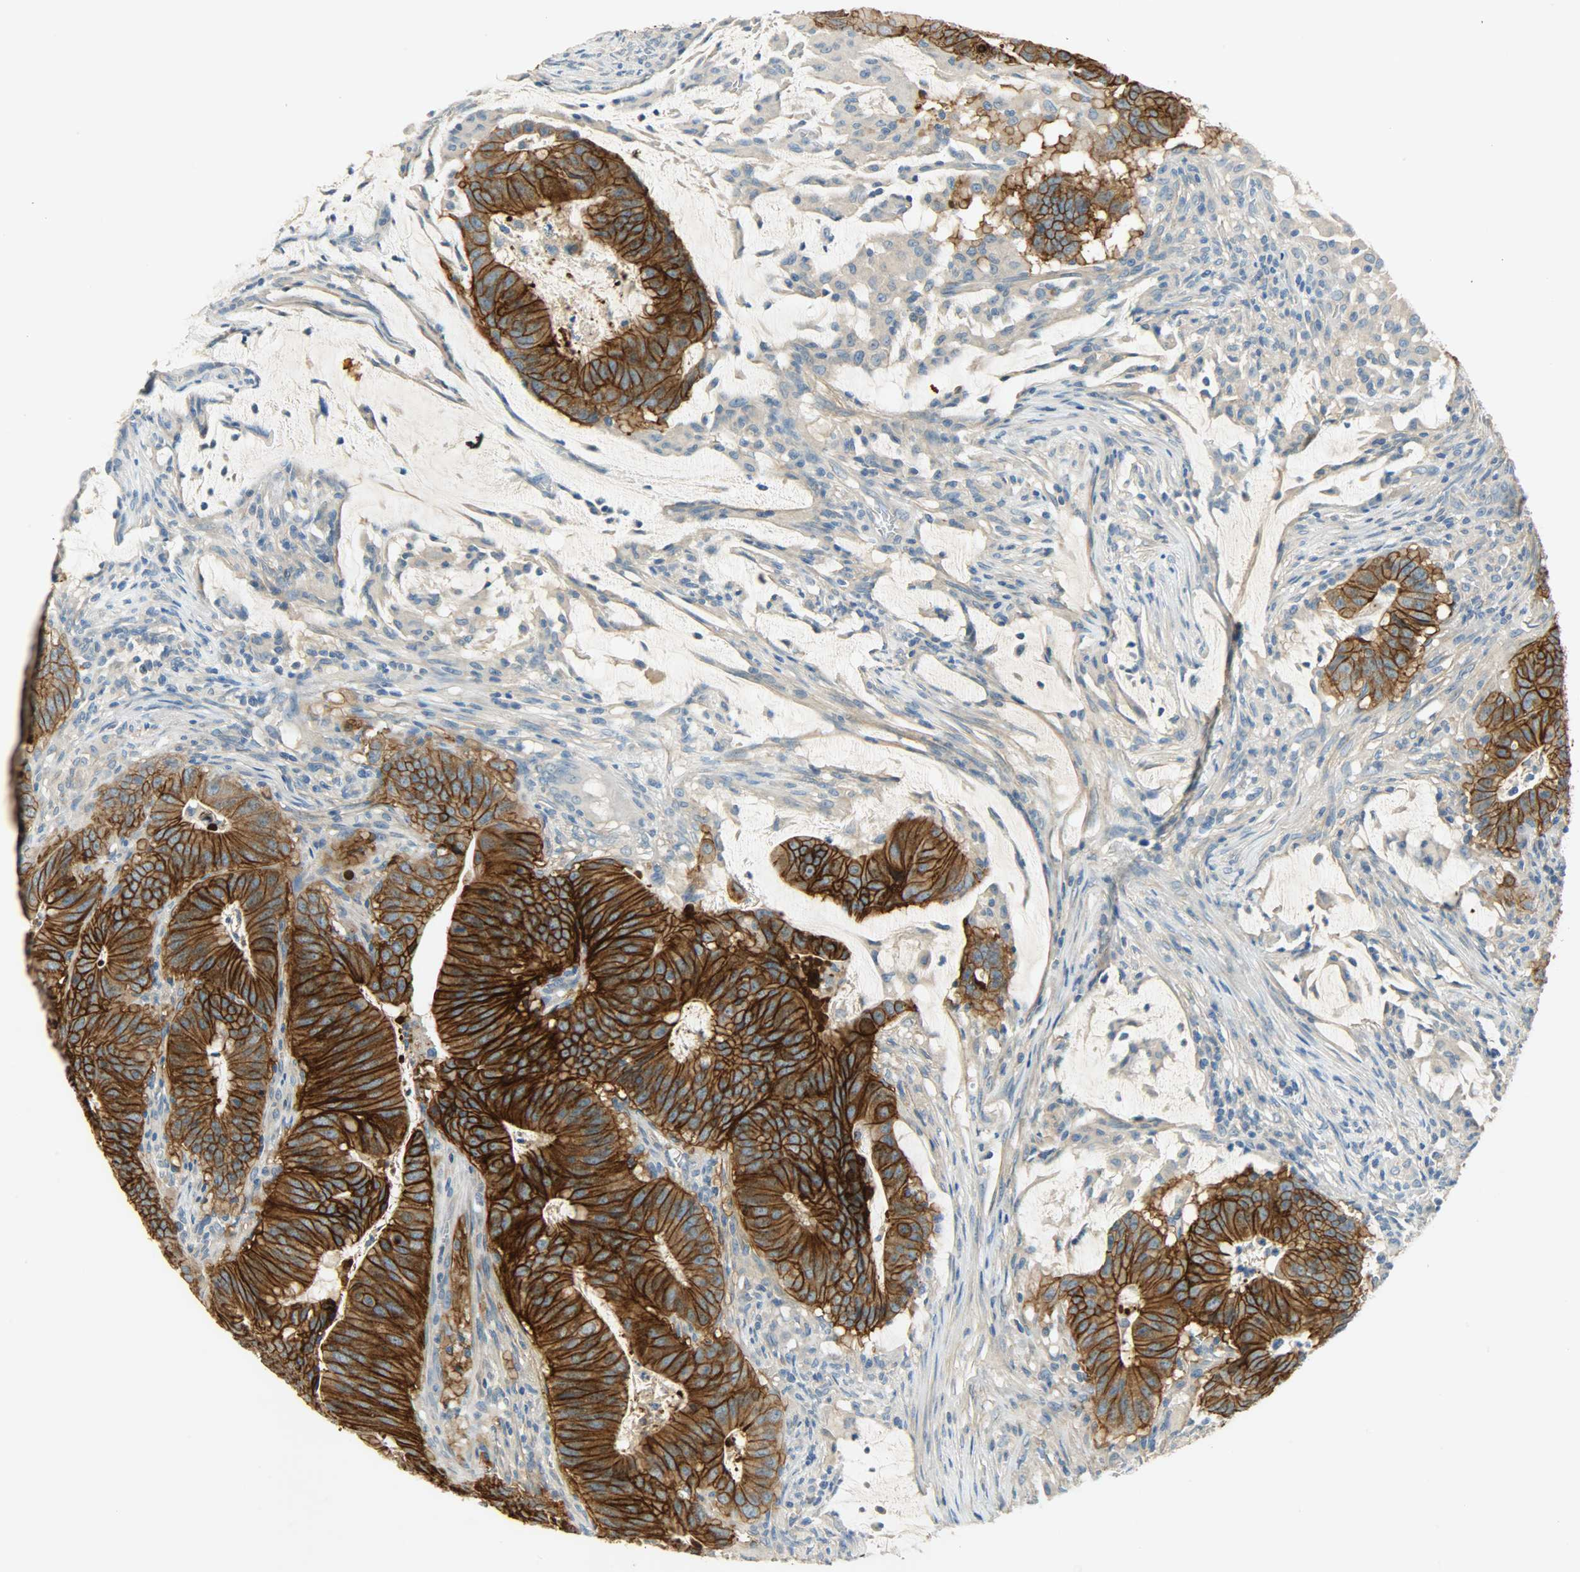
{"staining": {"intensity": "strong", "quantity": ">75%", "location": "cytoplasmic/membranous"}, "tissue": "colorectal cancer", "cell_type": "Tumor cells", "image_type": "cancer", "snomed": [{"axis": "morphology", "description": "Adenocarcinoma, NOS"}, {"axis": "topography", "description": "Colon"}], "caption": "A micrograph of human adenocarcinoma (colorectal) stained for a protein exhibits strong cytoplasmic/membranous brown staining in tumor cells.", "gene": "DSG2", "patient": {"sex": "male", "age": 45}}